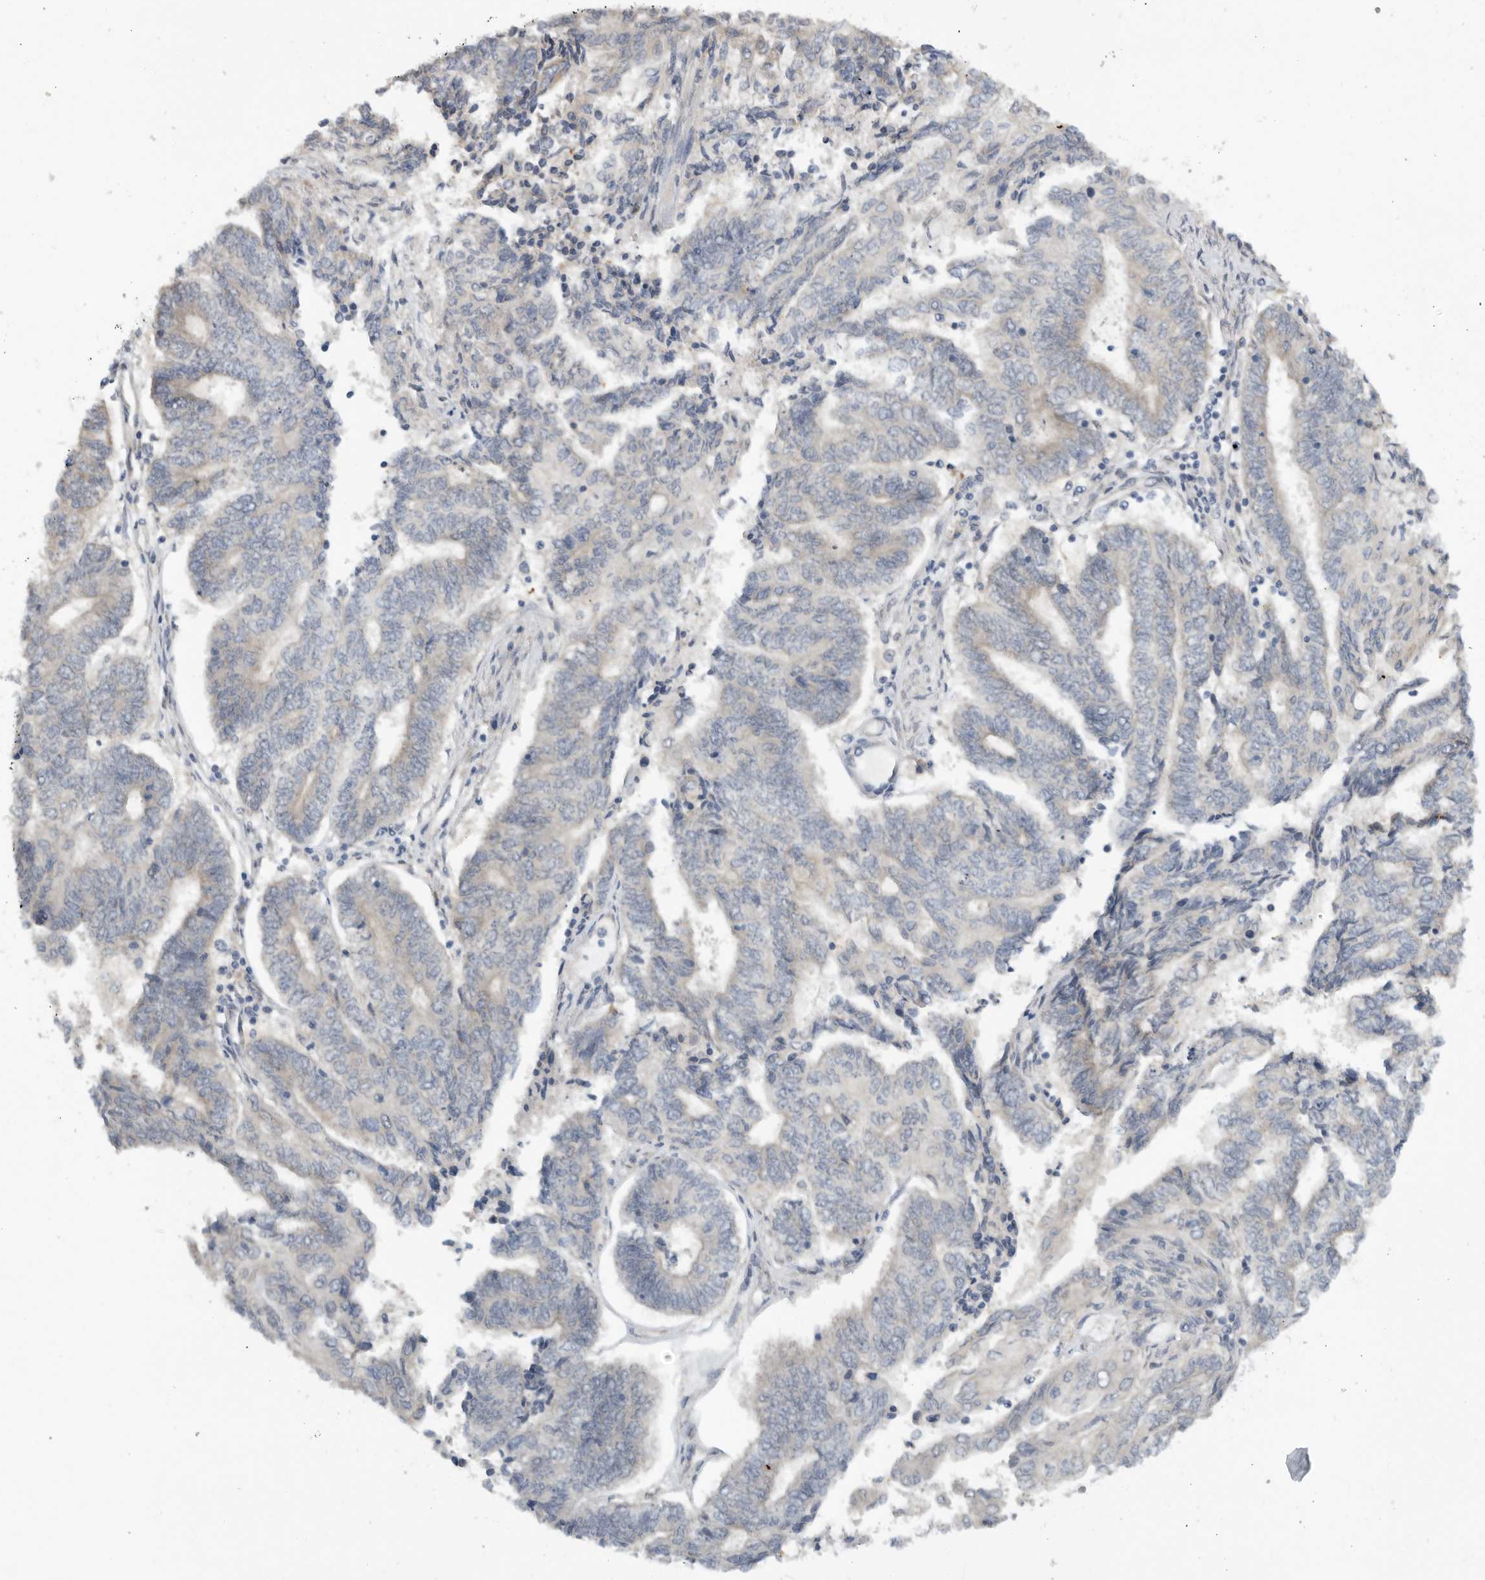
{"staining": {"intensity": "weak", "quantity": "<25%", "location": "cytoplasmic/membranous"}, "tissue": "endometrial cancer", "cell_type": "Tumor cells", "image_type": "cancer", "snomed": [{"axis": "morphology", "description": "Adenocarcinoma, NOS"}, {"axis": "topography", "description": "Uterus"}, {"axis": "topography", "description": "Endometrium"}], "caption": "An immunohistochemistry photomicrograph of endometrial adenocarcinoma is shown. There is no staining in tumor cells of endometrial adenocarcinoma.", "gene": "AASDHPPT", "patient": {"sex": "female", "age": 70}}